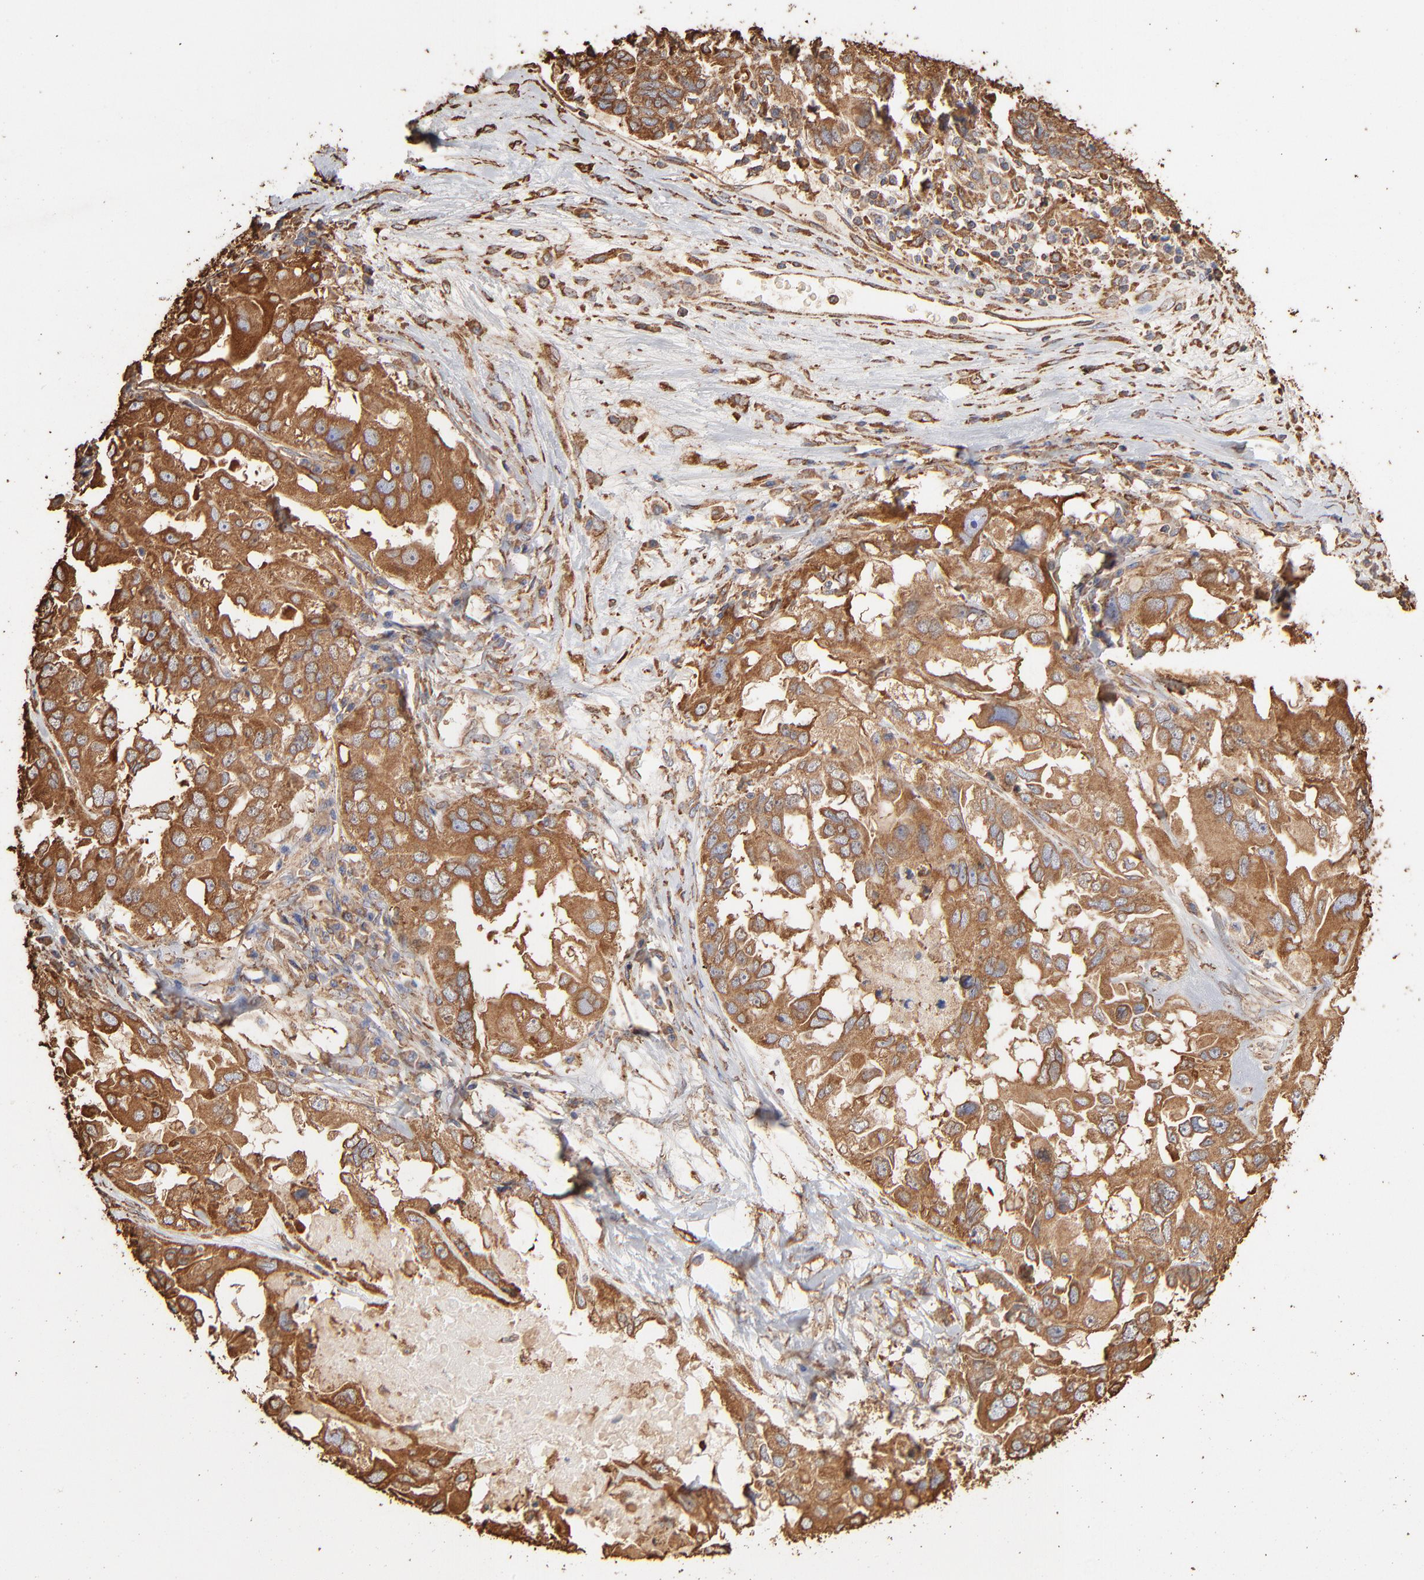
{"staining": {"intensity": "moderate", "quantity": ">75%", "location": "cytoplasmic/membranous"}, "tissue": "ovarian cancer", "cell_type": "Tumor cells", "image_type": "cancer", "snomed": [{"axis": "morphology", "description": "Cystadenocarcinoma, serous, NOS"}, {"axis": "topography", "description": "Ovary"}], "caption": "The immunohistochemical stain highlights moderate cytoplasmic/membranous positivity in tumor cells of serous cystadenocarcinoma (ovarian) tissue.", "gene": "PDIA3", "patient": {"sex": "female", "age": 82}}